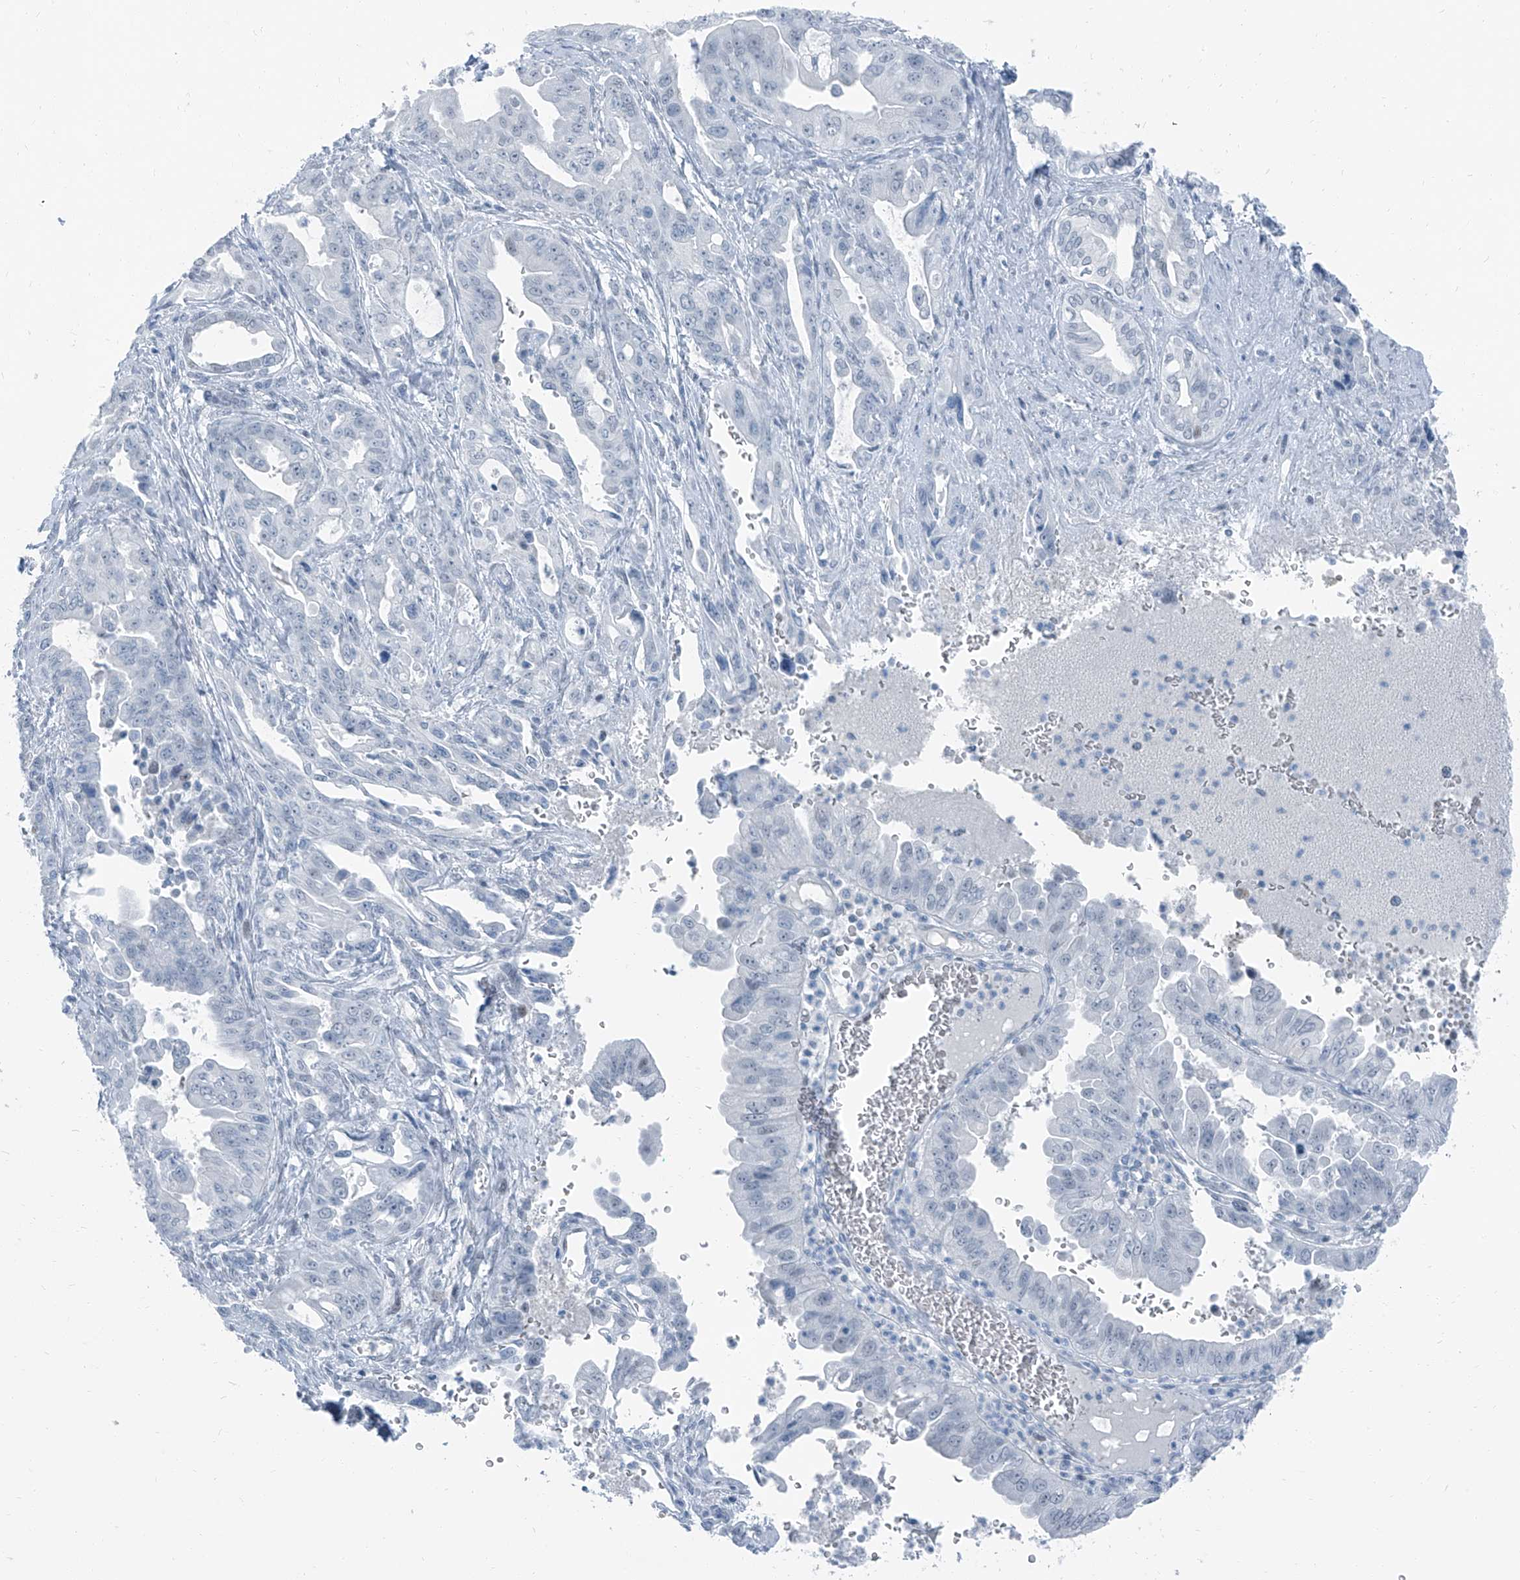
{"staining": {"intensity": "negative", "quantity": "none", "location": "none"}, "tissue": "pancreatic cancer", "cell_type": "Tumor cells", "image_type": "cancer", "snomed": [{"axis": "morphology", "description": "Adenocarcinoma, NOS"}, {"axis": "topography", "description": "Pancreas"}], "caption": "Micrograph shows no significant protein staining in tumor cells of pancreatic cancer (adenocarcinoma).", "gene": "RGN", "patient": {"sex": "male", "age": 70}}